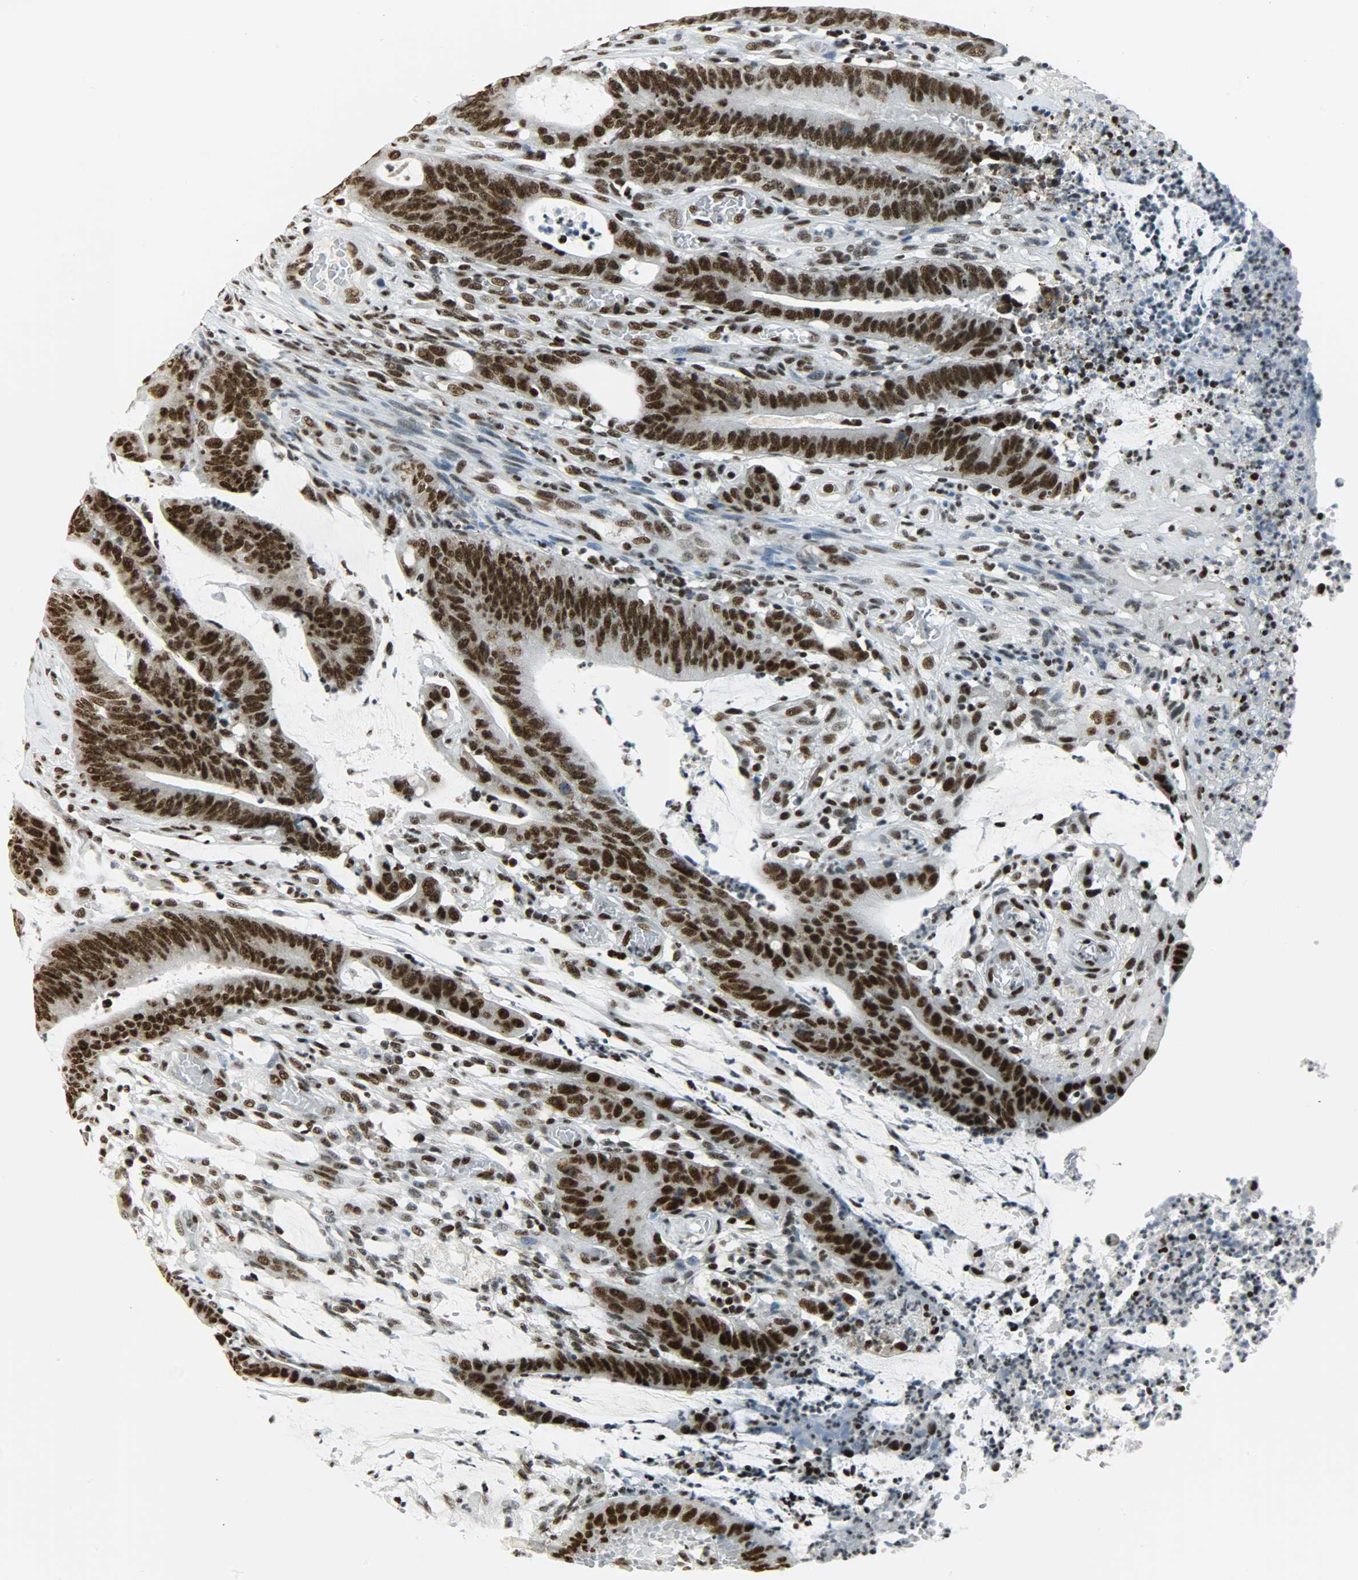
{"staining": {"intensity": "strong", "quantity": ">75%", "location": "nuclear"}, "tissue": "colorectal cancer", "cell_type": "Tumor cells", "image_type": "cancer", "snomed": [{"axis": "morphology", "description": "Adenocarcinoma, NOS"}, {"axis": "topography", "description": "Rectum"}], "caption": "Human colorectal cancer (adenocarcinoma) stained with a brown dye exhibits strong nuclear positive staining in approximately >75% of tumor cells.", "gene": "SNRPA", "patient": {"sex": "female", "age": 66}}